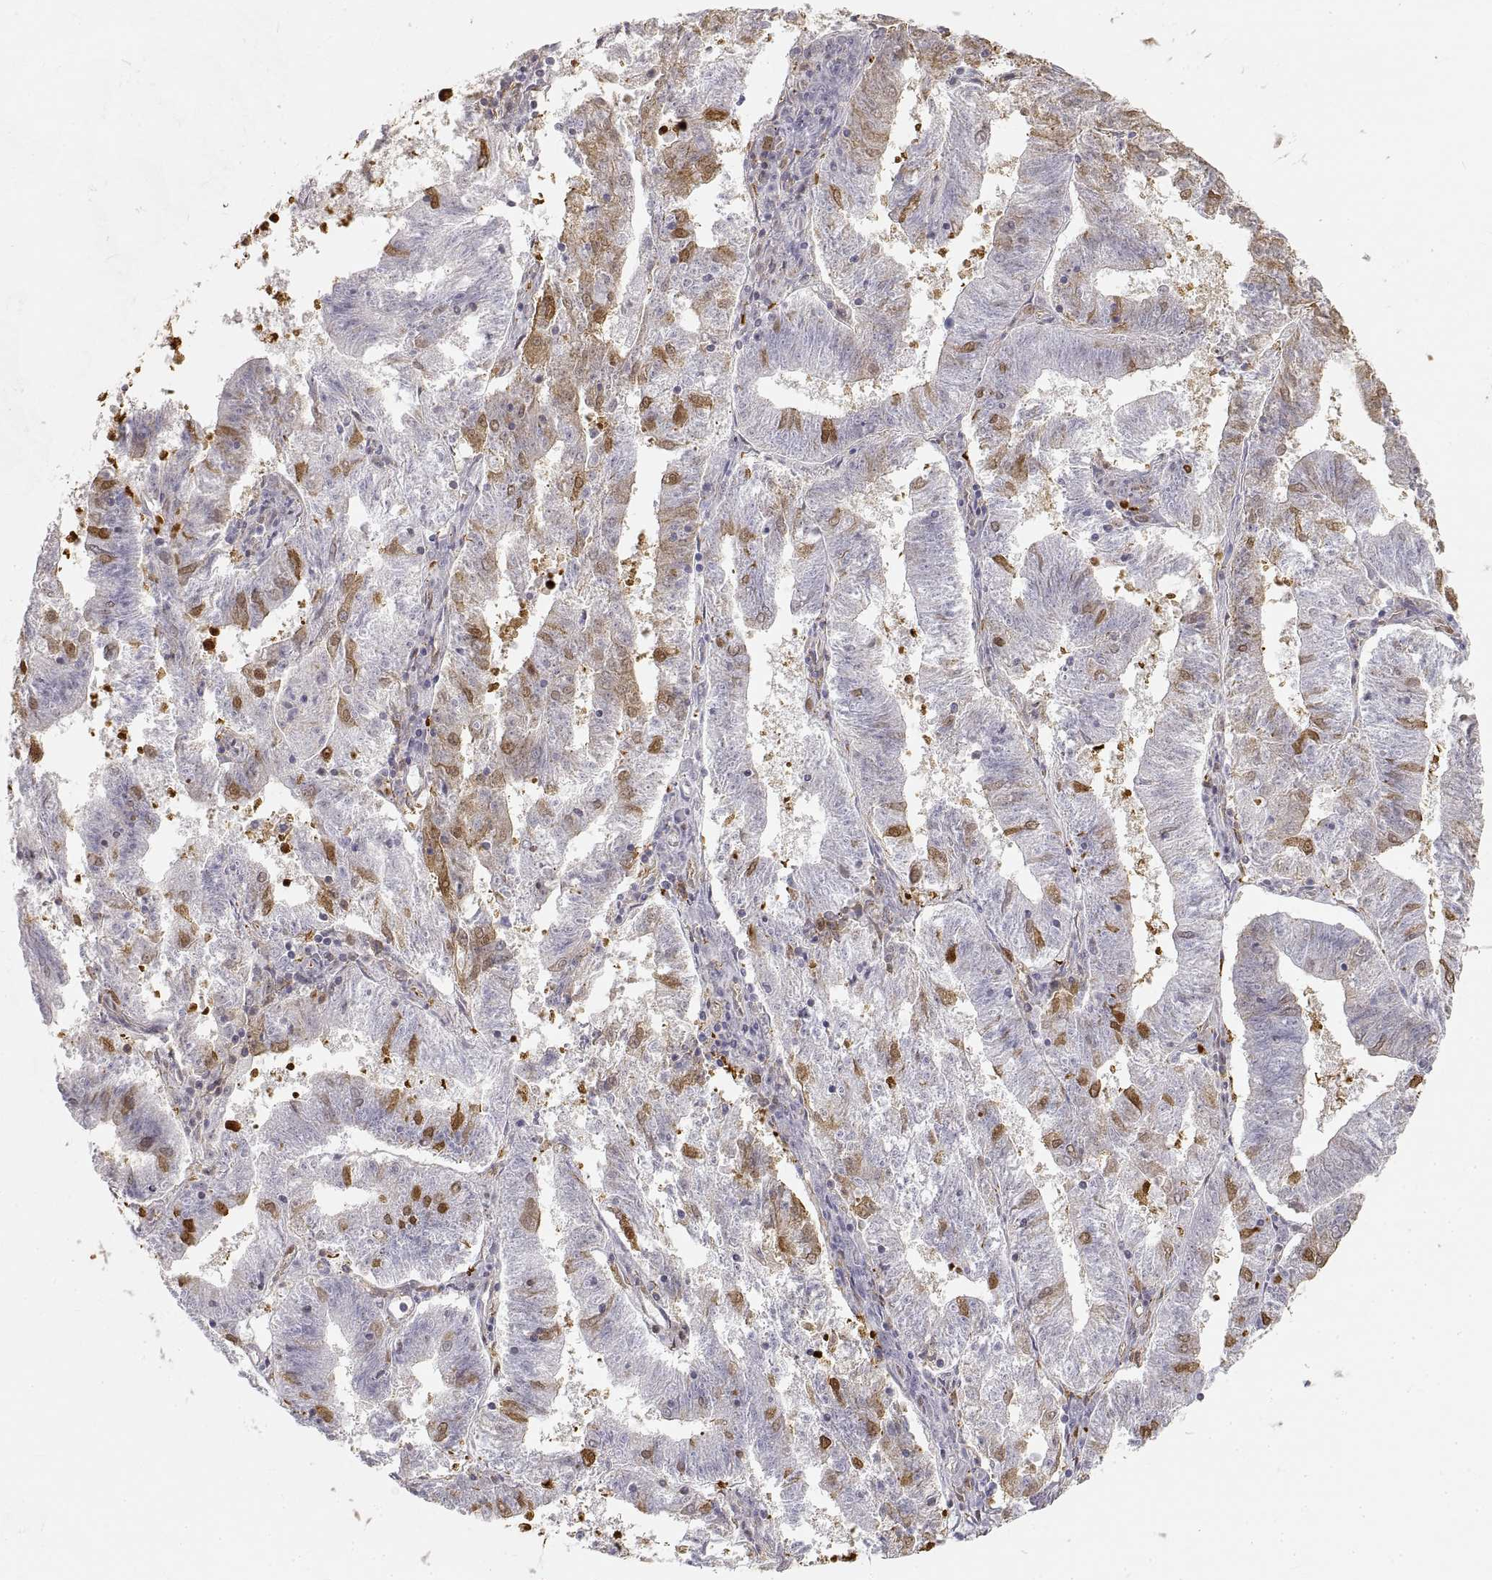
{"staining": {"intensity": "strong", "quantity": "<25%", "location": "cytoplasmic/membranous"}, "tissue": "endometrial cancer", "cell_type": "Tumor cells", "image_type": "cancer", "snomed": [{"axis": "morphology", "description": "Adenocarcinoma, NOS"}, {"axis": "topography", "description": "Endometrium"}], "caption": "High-power microscopy captured an immunohistochemistry (IHC) image of endometrial cancer (adenocarcinoma), revealing strong cytoplasmic/membranous expression in about <25% of tumor cells. (Brightfield microscopy of DAB IHC at high magnification).", "gene": "HSP90AB1", "patient": {"sex": "female", "age": 82}}